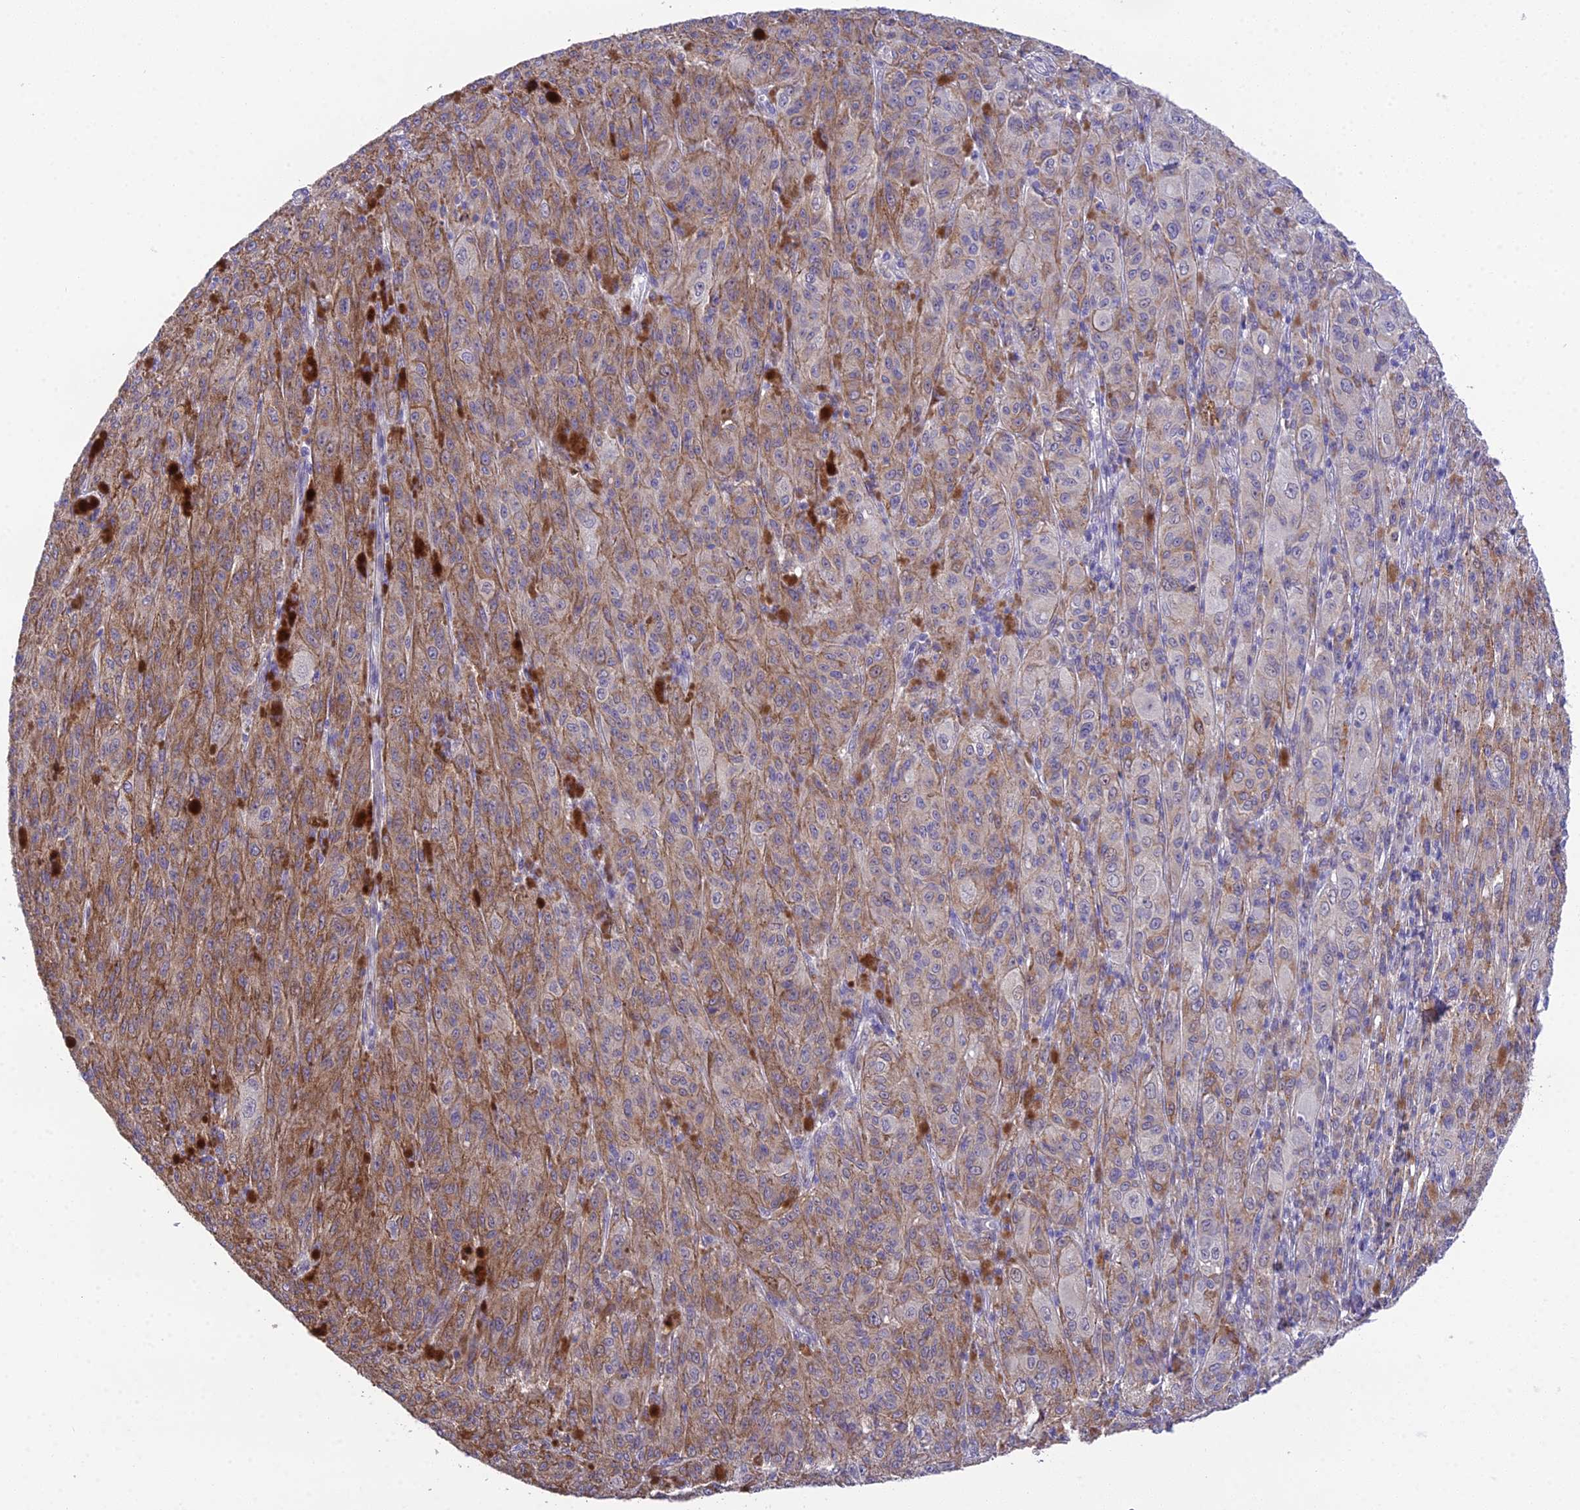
{"staining": {"intensity": "negative", "quantity": "none", "location": "none"}, "tissue": "melanoma", "cell_type": "Tumor cells", "image_type": "cancer", "snomed": [{"axis": "morphology", "description": "Malignant melanoma, NOS"}, {"axis": "topography", "description": "Skin"}], "caption": "This is an immunohistochemistry image of human malignant melanoma. There is no staining in tumor cells.", "gene": "PUS10", "patient": {"sex": "female", "age": 52}}